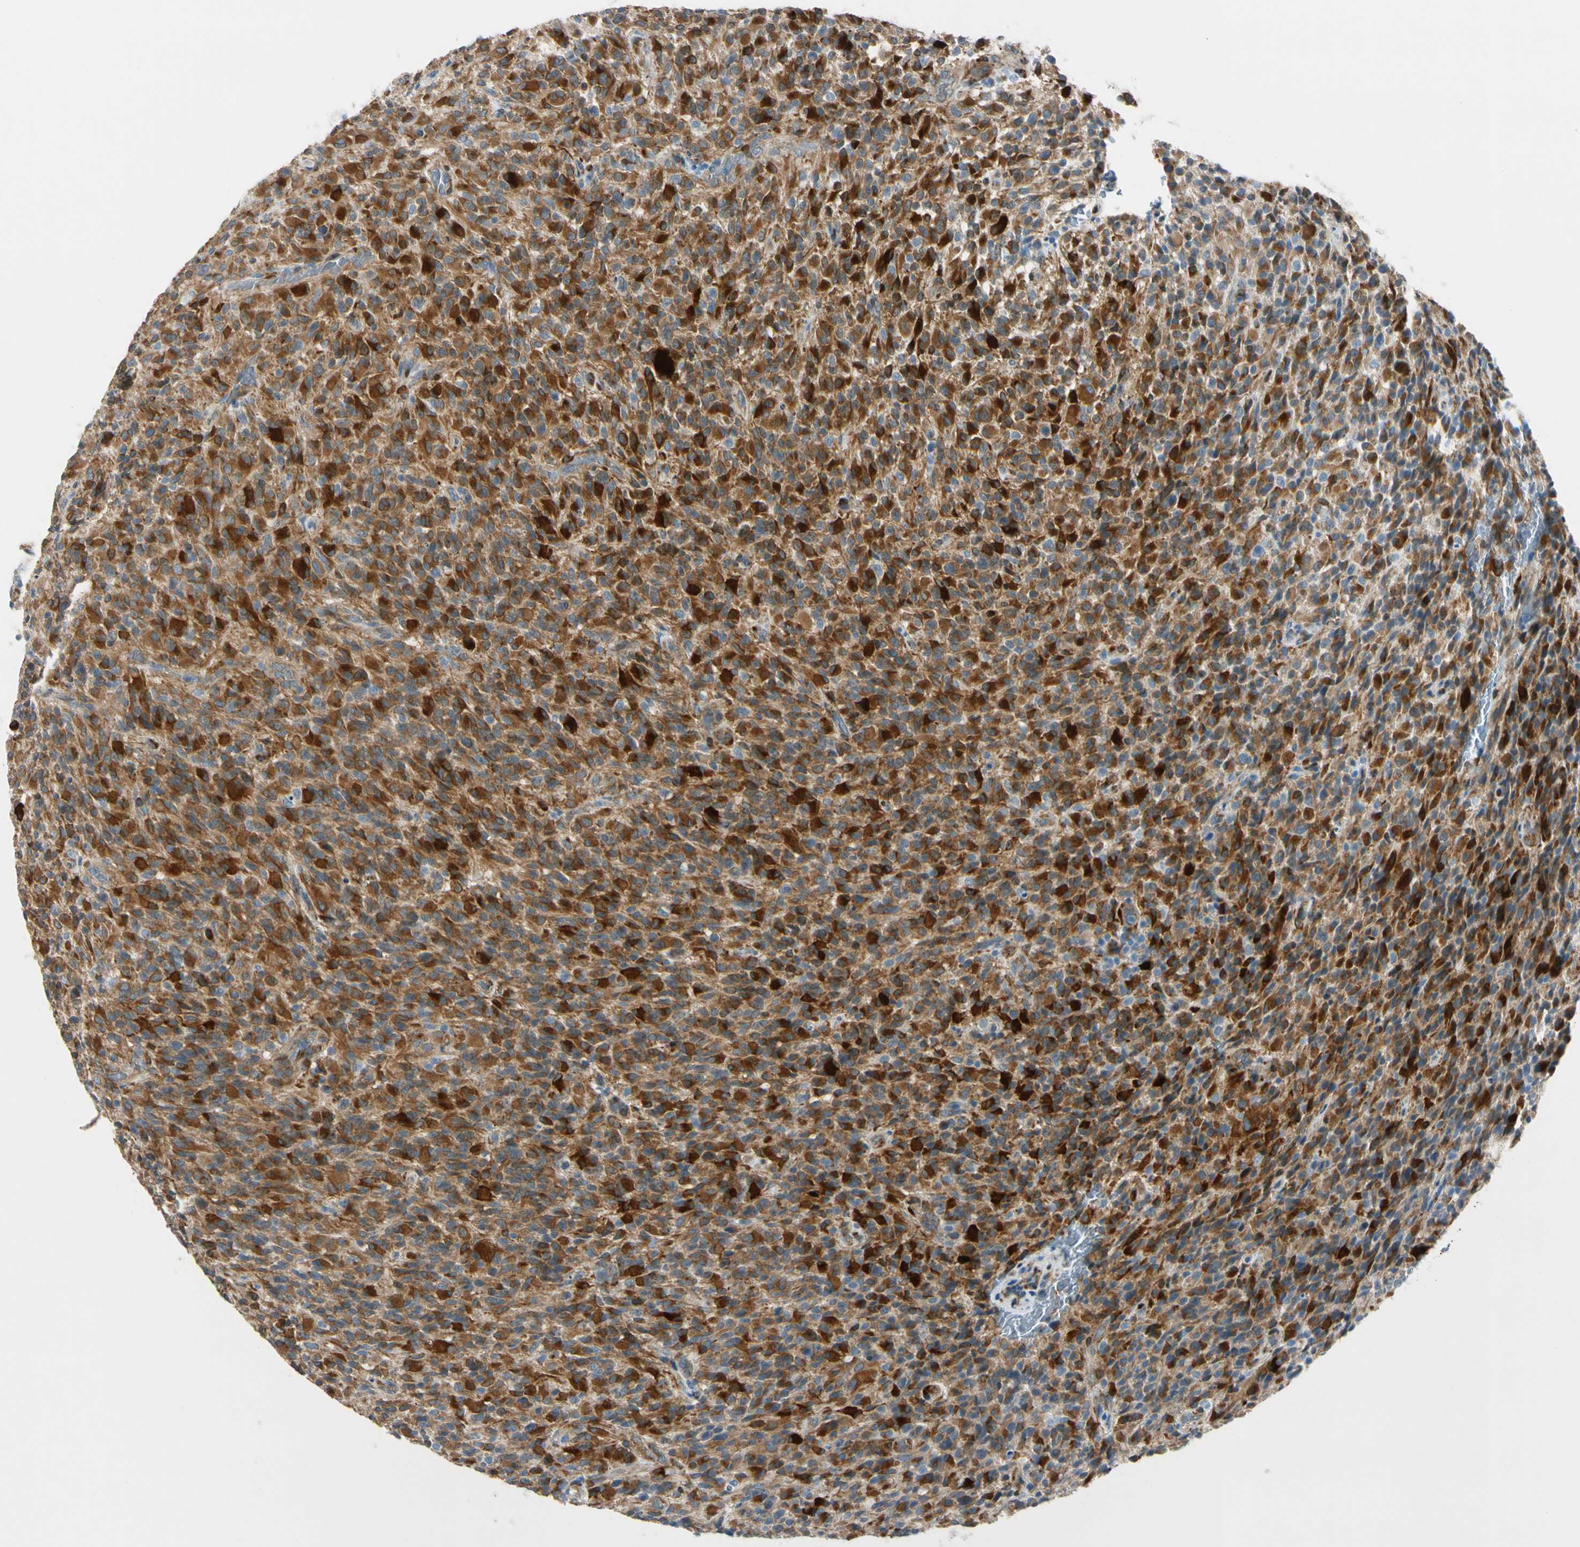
{"staining": {"intensity": "strong", "quantity": ">75%", "location": "cytoplasmic/membranous"}, "tissue": "glioma", "cell_type": "Tumor cells", "image_type": "cancer", "snomed": [{"axis": "morphology", "description": "Glioma, malignant, High grade"}, {"axis": "topography", "description": "Brain"}], "caption": "Immunohistochemistry (DAB (3,3'-diaminobenzidine)) staining of human glioma reveals strong cytoplasmic/membranous protein expression in about >75% of tumor cells.", "gene": "FKBP7", "patient": {"sex": "male", "age": 71}}